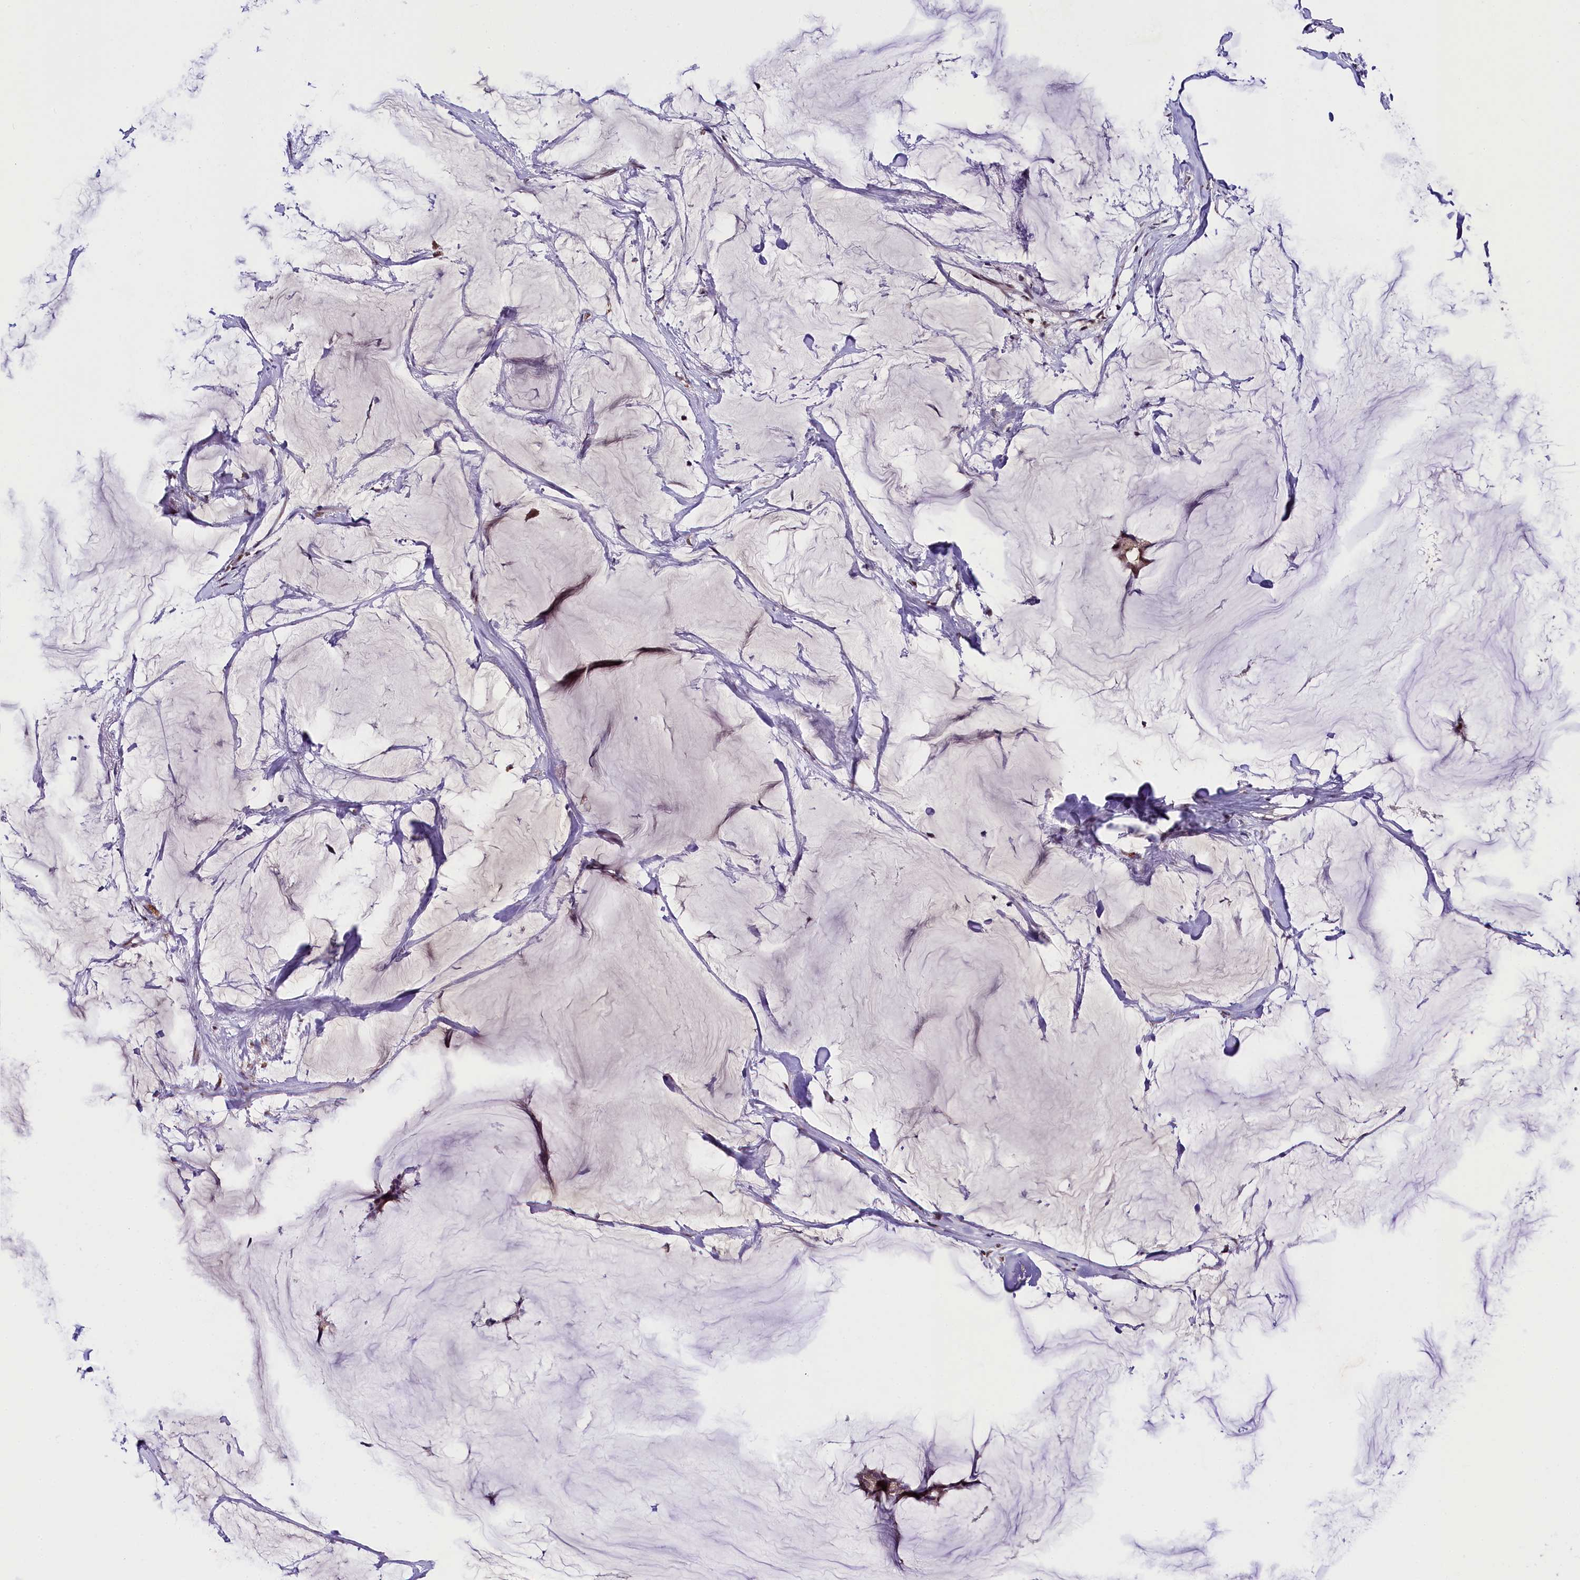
{"staining": {"intensity": "moderate", "quantity": ">75%", "location": "cytoplasmic/membranous,nuclear"}, "tissue": "breast cancer", "cell_type": "Tumor cells", "image_type": "cancer", "snomed": [{"axis": "morphology", "description": "Duct carcinoma"}, {"axis": "topography", "description": "Breast"}], "caption": "Protein staining of infiltrating ductal carcinoma (breast) tissue shows moderate cytoplasmic/membranous and nuclear expression in approximately >75% of tumor cells.", "gene": "NCBP1", "patient": {"sex": "female", "age": 93}}